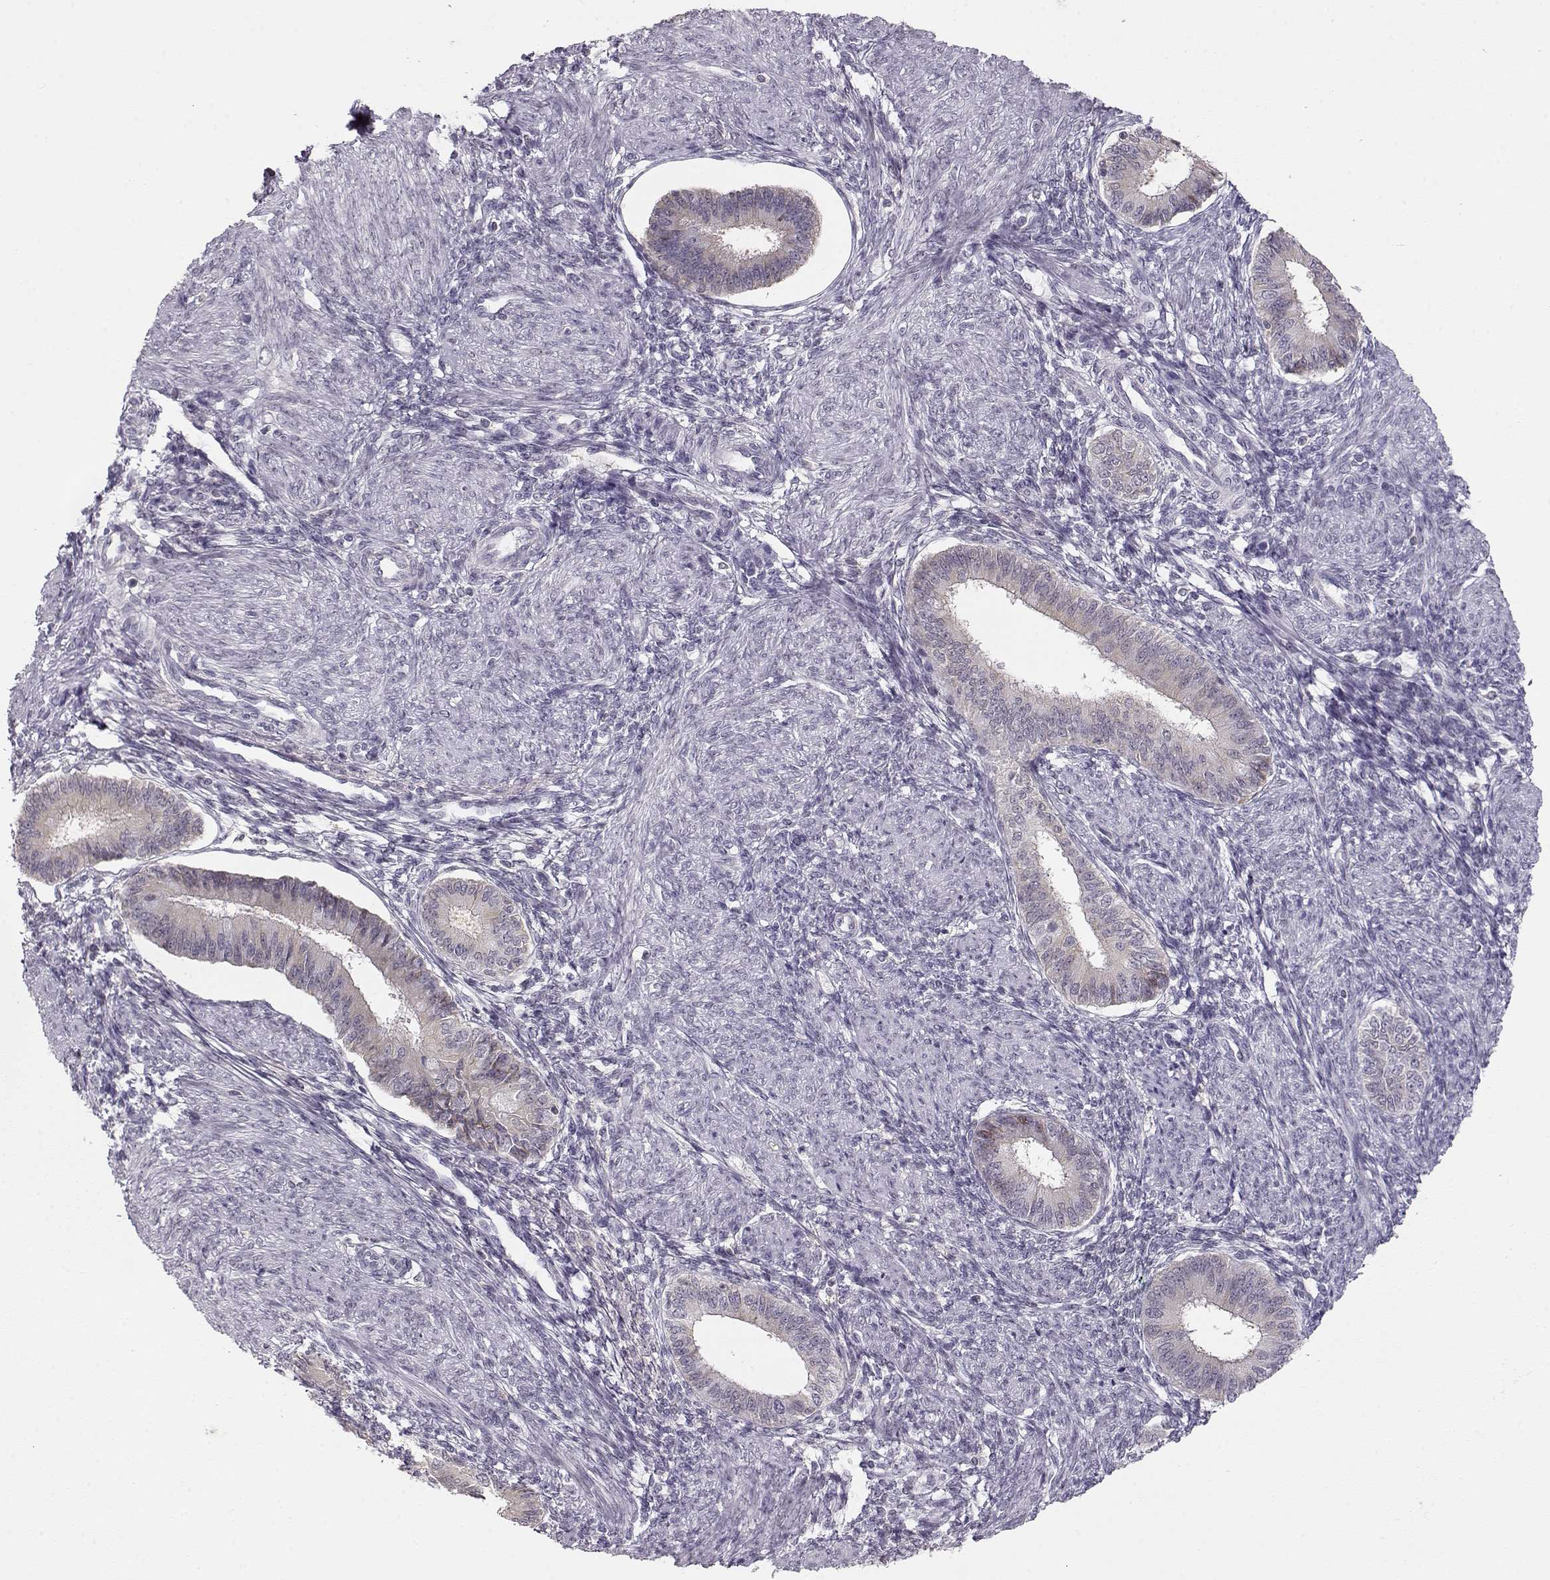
{"staining": {"intensity": "negative", "quantity": "none", "location": "none"}, "tissue": "endometrium", "cell_type": "Cells in endometrial stroma", "image_type": "normal", "snomed": [{"axis": "morphology", "description": "Normal tissue, NOS"}, {"axis": "topography", "description": "Endometrium"}], "caption": "Cells in endometrial stroma show no significant positivity in unremarkable endometrium. (Immunohistochemistry (ihc), brightfield microscopy, high magnification).", "gene": "TEPP", "patient": {"sex": "female", "age": 39}}